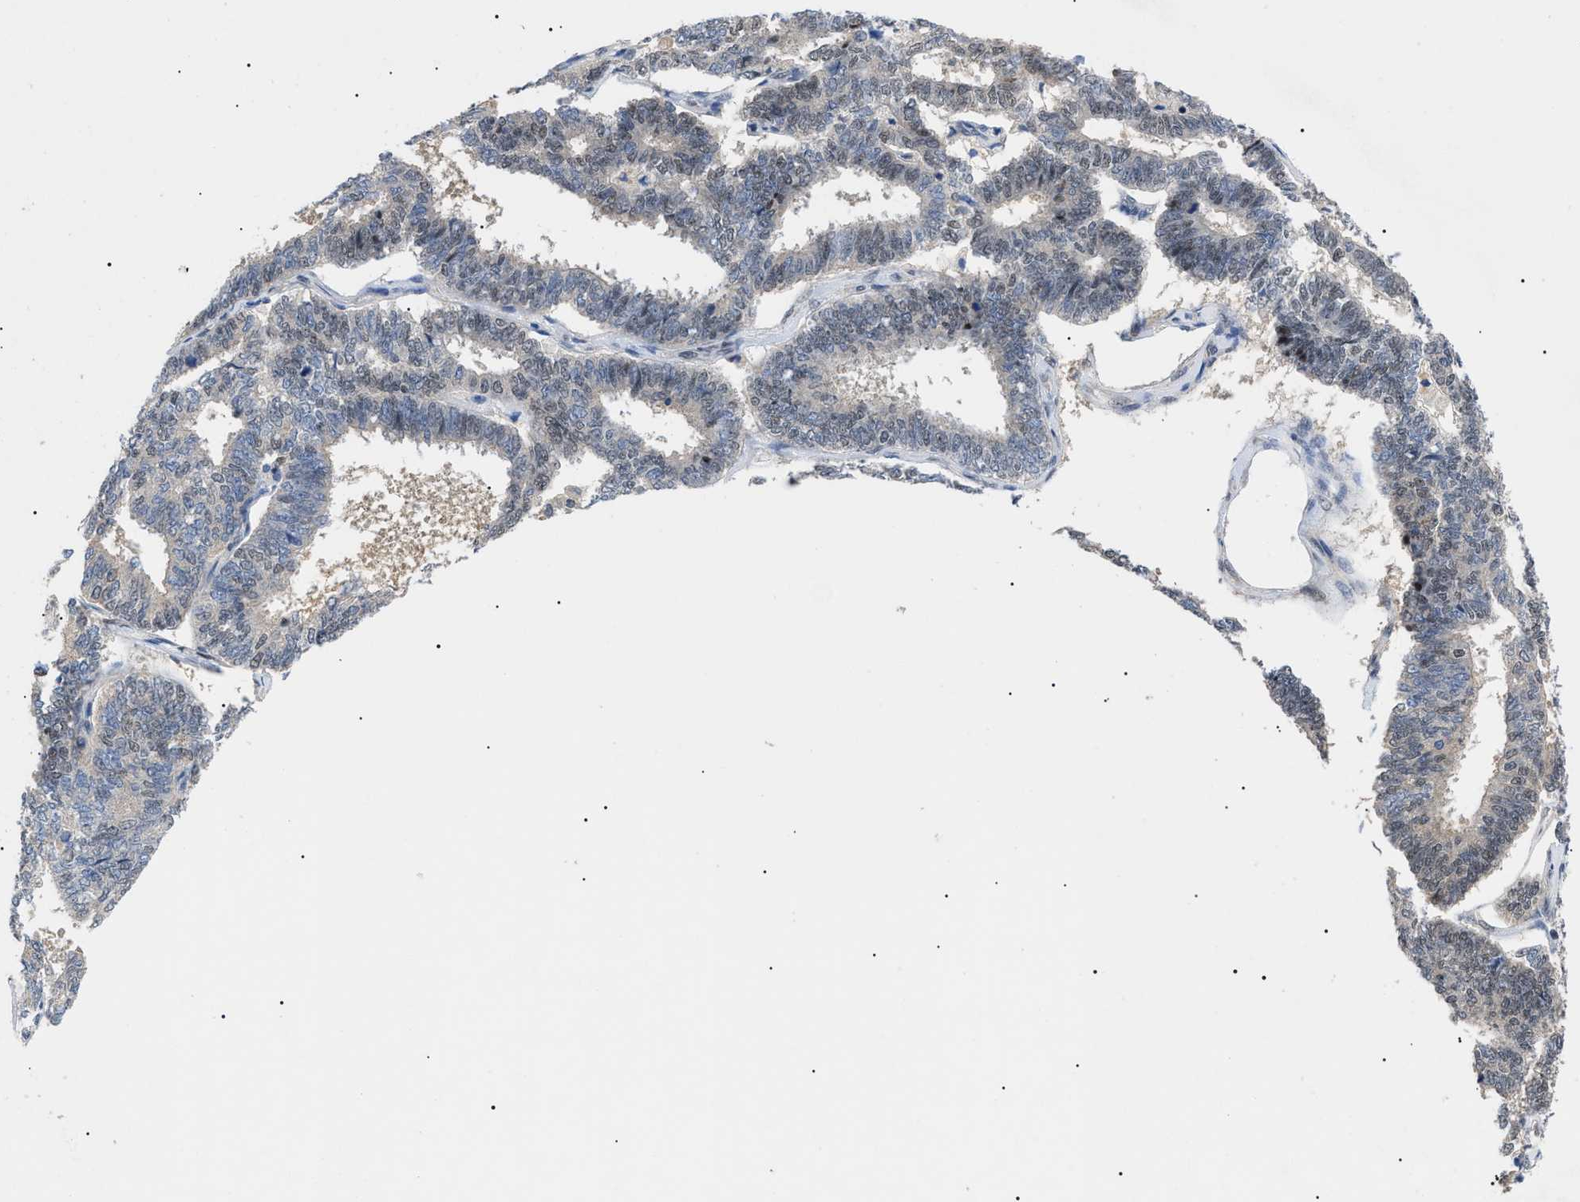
{"staining": {"intensity": "weak", "quantity": "25%-75%", "location": "nuclear"}, "tissue": "endometrial cancer", "cell_type": "Tumor cells", "image_type": "cancer", "snomed": [{"axis": "morphology", "description": "Adenocarcinoma, NOS"}, {"axis": "topography", "description": "Endometrium"}], "caption": "Weak nuclear protein expression is present in approximately 25%-75% of tumor cells in endometrial cancer.", "gene": "GARRE1", "patient": {"sex": "female", "age": 70}}